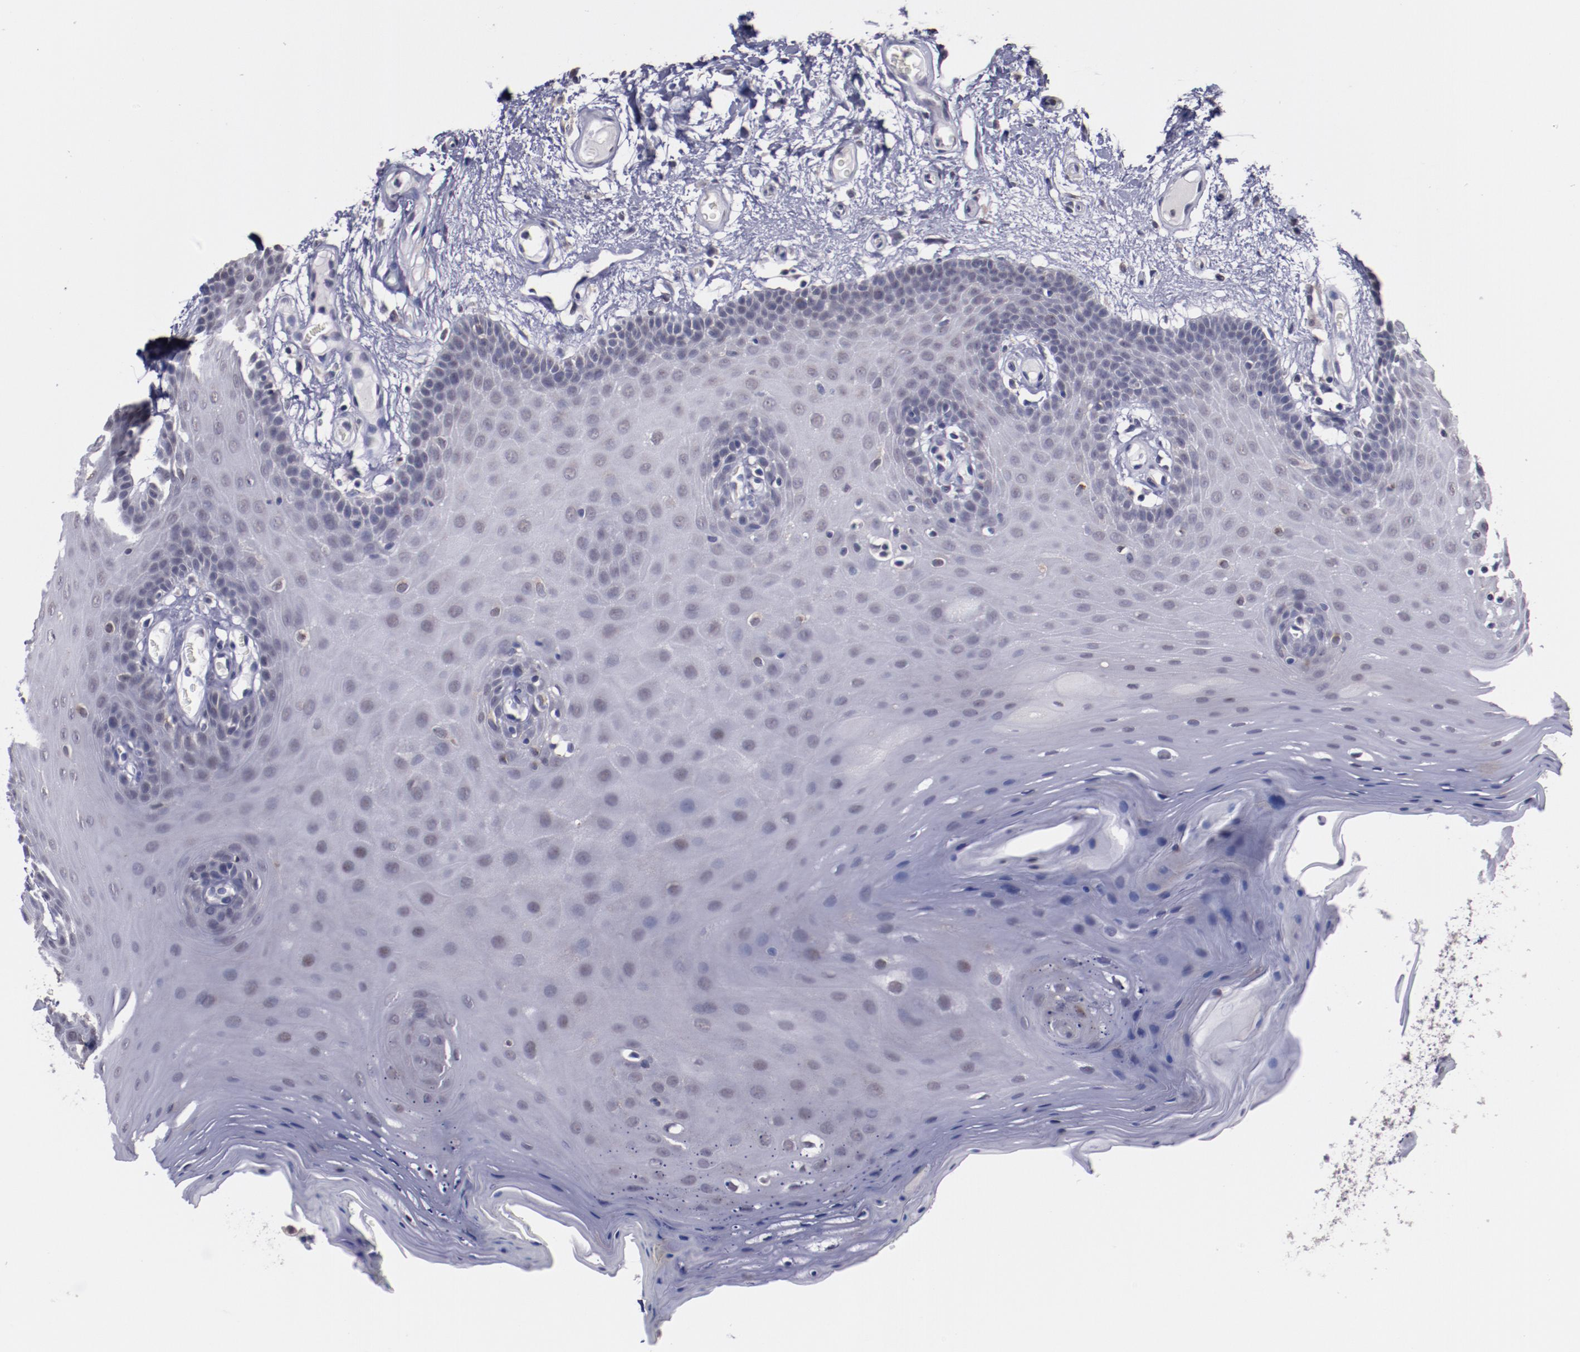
{"staining": {"intensity": "weak", "quantity": "25%-75%", "location": "nuclear"}, "tissue": "oral mucosa", "cell_type": "Squamous epithelial cells", "image_type": "normal", "snomed": [{"axis": "morphology", "description": "Normal tissue, NOS"}, {"axis": "morphology", "description": "Squamous cell carcinoma, NOS"}, {"axis": "topography", "description": "Skeletal muscle"}, {"axis": "topography", "description": "Oral tissue"}, {"axis": "topography", "description": "Head-Neck"}], "caption": "High-magnification brightfield microscopy of benign oral mucosa stained with DAB (brown) and counterstained with hematoxylin (blue). squamous epithelial cells exhibit weak nuclear positivity is seen in about25%-75% of cells.", "gene": "NRXN3", "patient": {"sex": "male", "age": 71}}